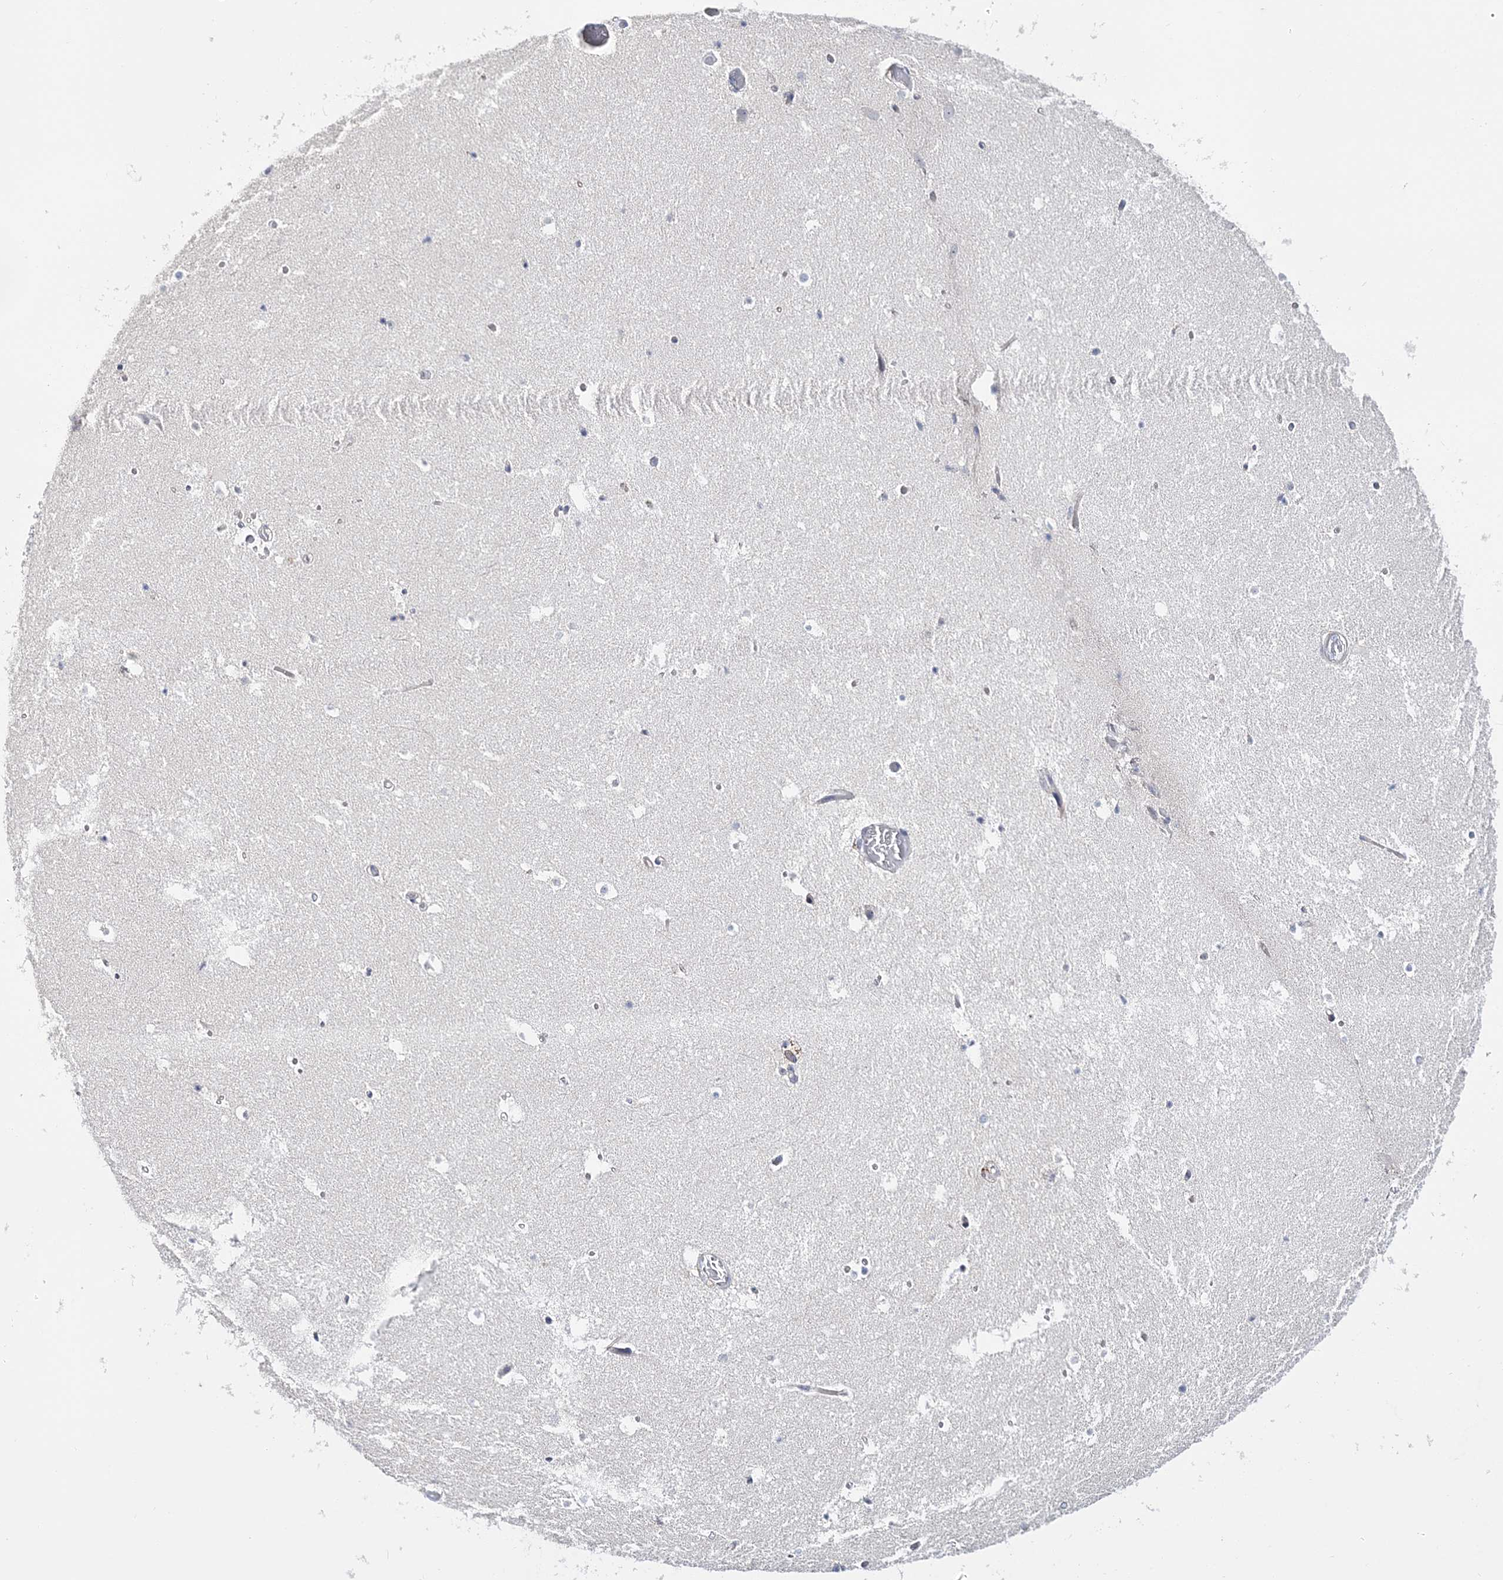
{"staining": {"intensity": "negative", "quantity": "none", "location": "none"}, "tissue": "hippocampus", "cell_type": "Glial cells", "image_type": "normal", "snomed": [{"axis": "morphology", "description": "Normal tissue, NOS"}, {"axis": "topography", "description": "Hippocampus"}], "caption": "The immunohistochemistry (IHC) micrograph has no significant expression in glial cells of hippocampus.", "gene": "ANO1", "patient": {"sex": "female", "age": 52}}